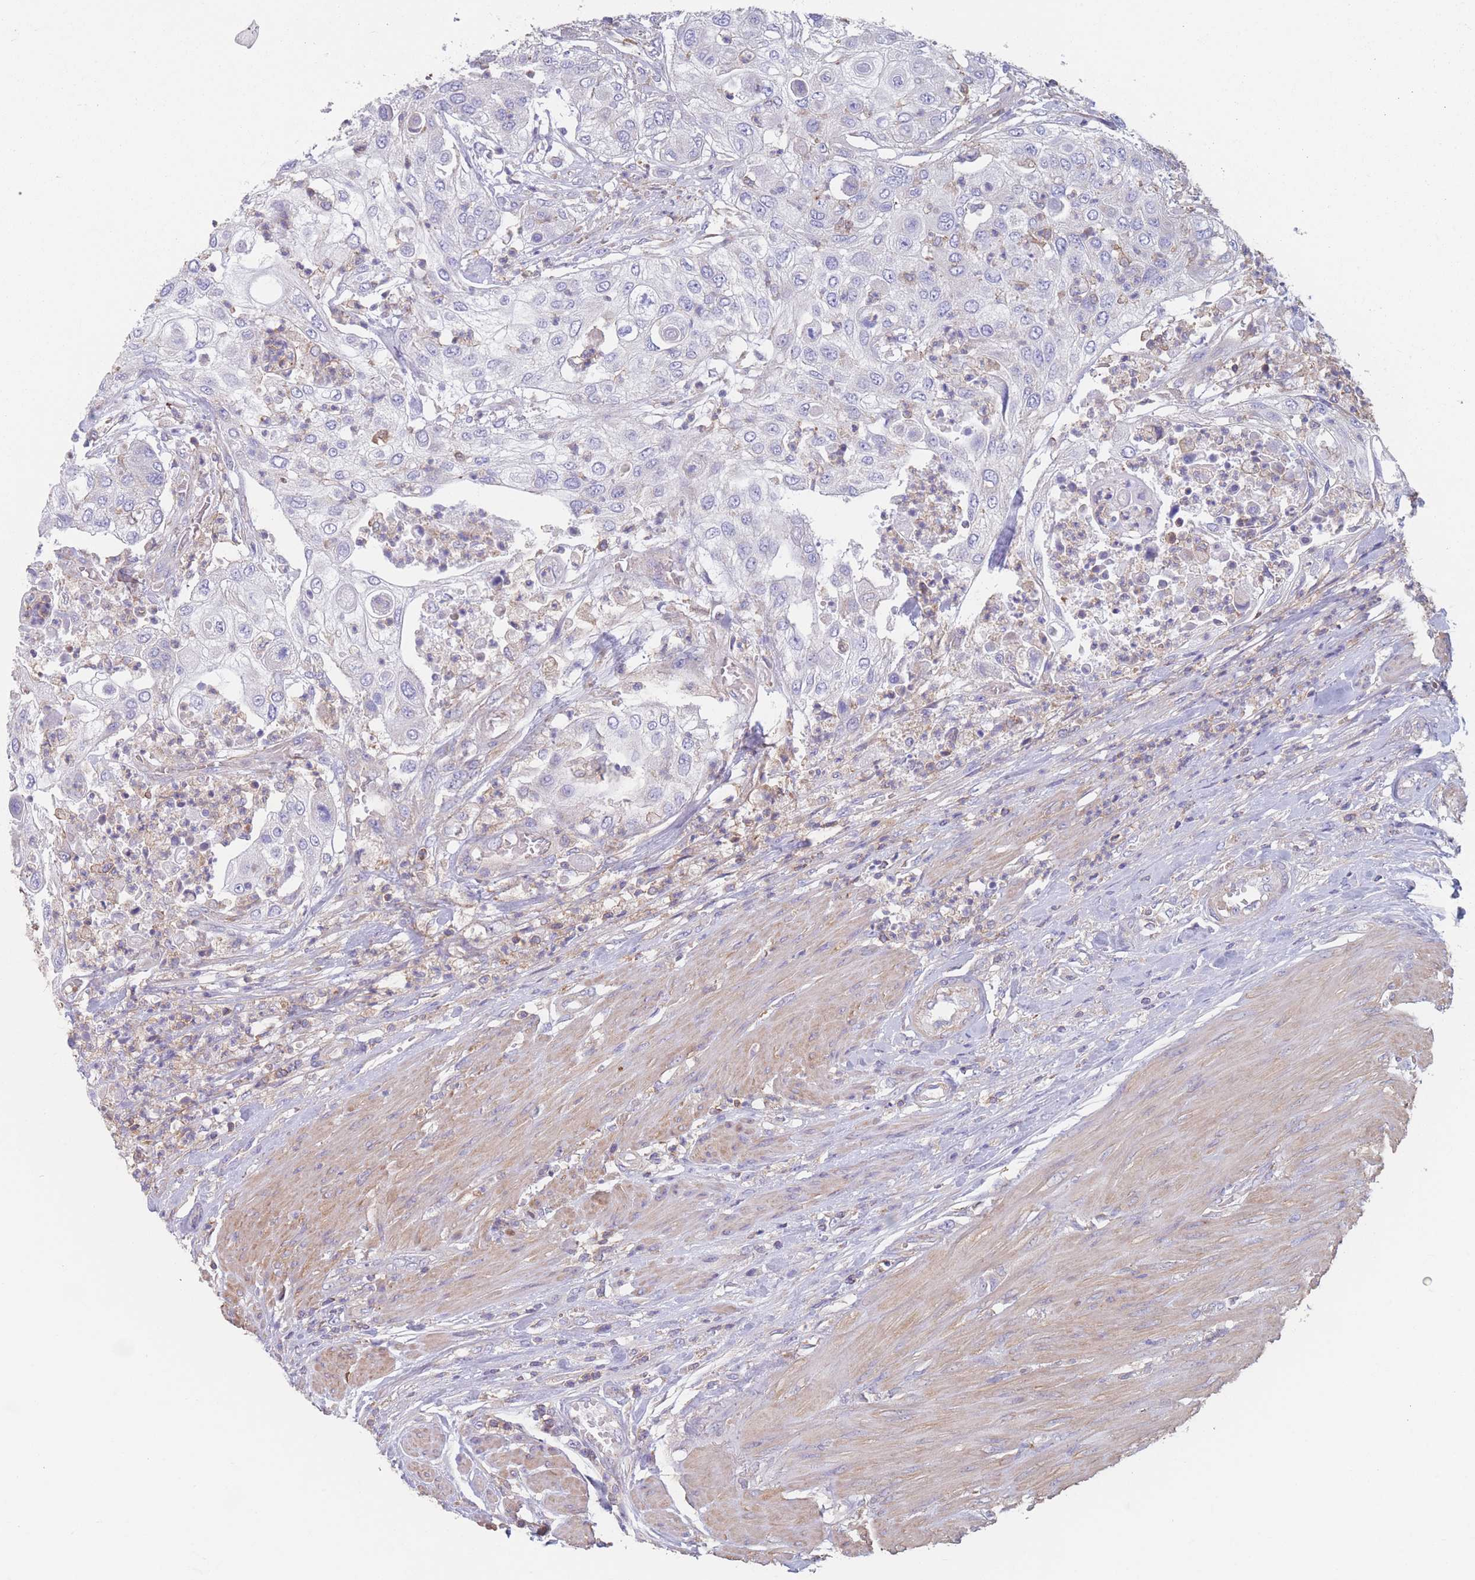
{"staining": {"intensity": "negative", "quantity": "none", "location": "none"}, "tissue": "urothelial cancer", "cell_type": "Tumor cells", "image_type": "cancer", "snomed": [{"axis": "morphology", "description": "Urothelial carcinoma, High grade"}, {"axis": "topography", "description": "Urinary bladder"}], "caption": "DAB immunohistochemical staining of urothelial cancer displays no significant positivity in tumor cells.", "gene": "ADH1A", "patient": {"sex": "female", "age": 79}}